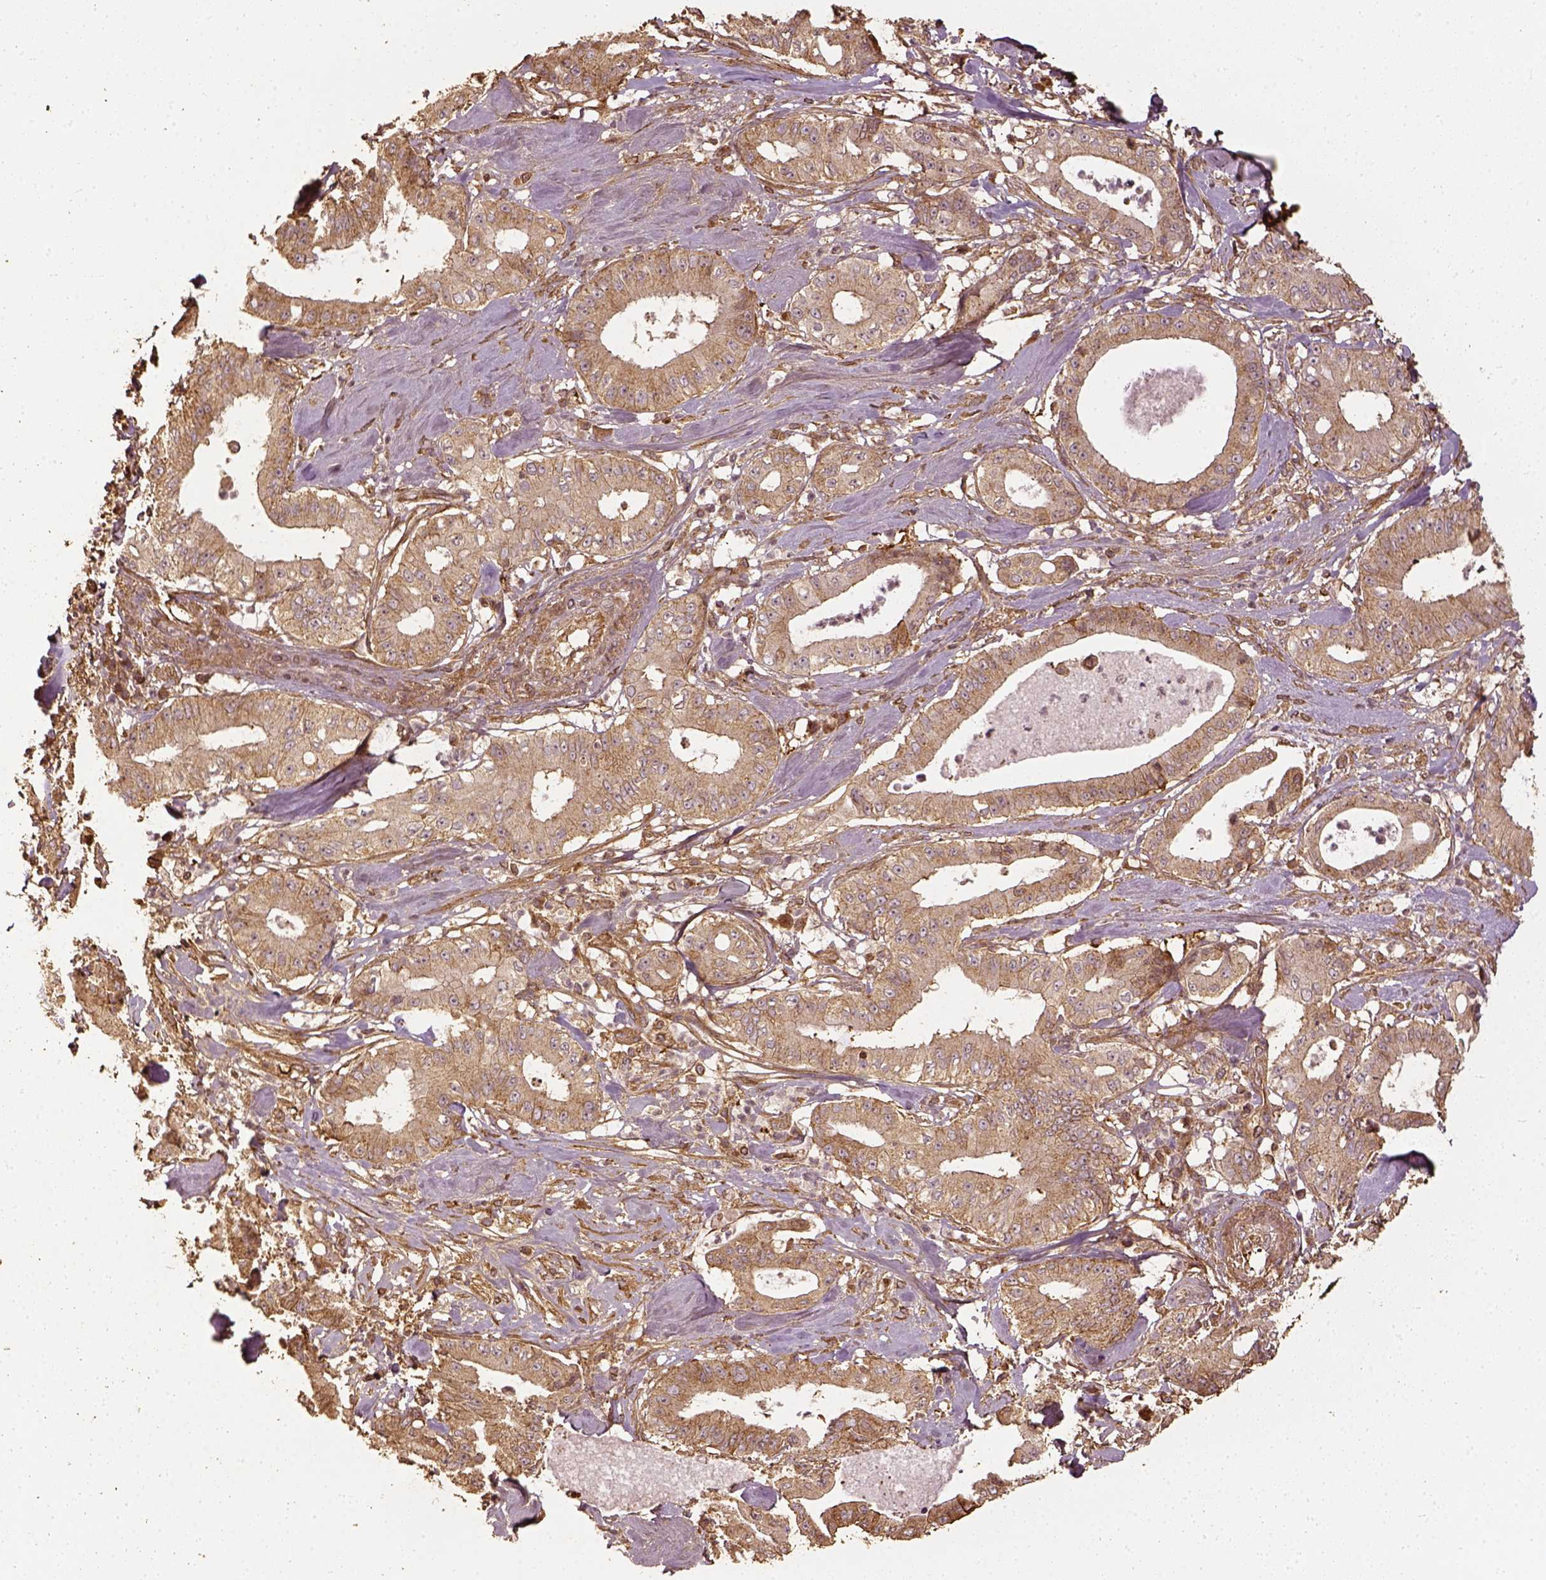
{"staining": {"intensity": "weak", "quantity": ">75%", "location": "cytoplasmic/membranous"}, "tissue": "pancreatic cancer", "cell_type": "Tumor cells", "image_type": "cancer", "snomed": [{"axis": "morphology", "description": "Adenocarcinoma, NOS"}, {"axis": "topography", "description": "Pancreas"}], "caption": "Protein analysis of adenocarcinoma (pancreatic) tissue displays weak cytoplasmic/membranous positivity in approximately >75% of tumor cells.", "gene": "VEGFA", "patient": {"sex": "male", "age": 71}}